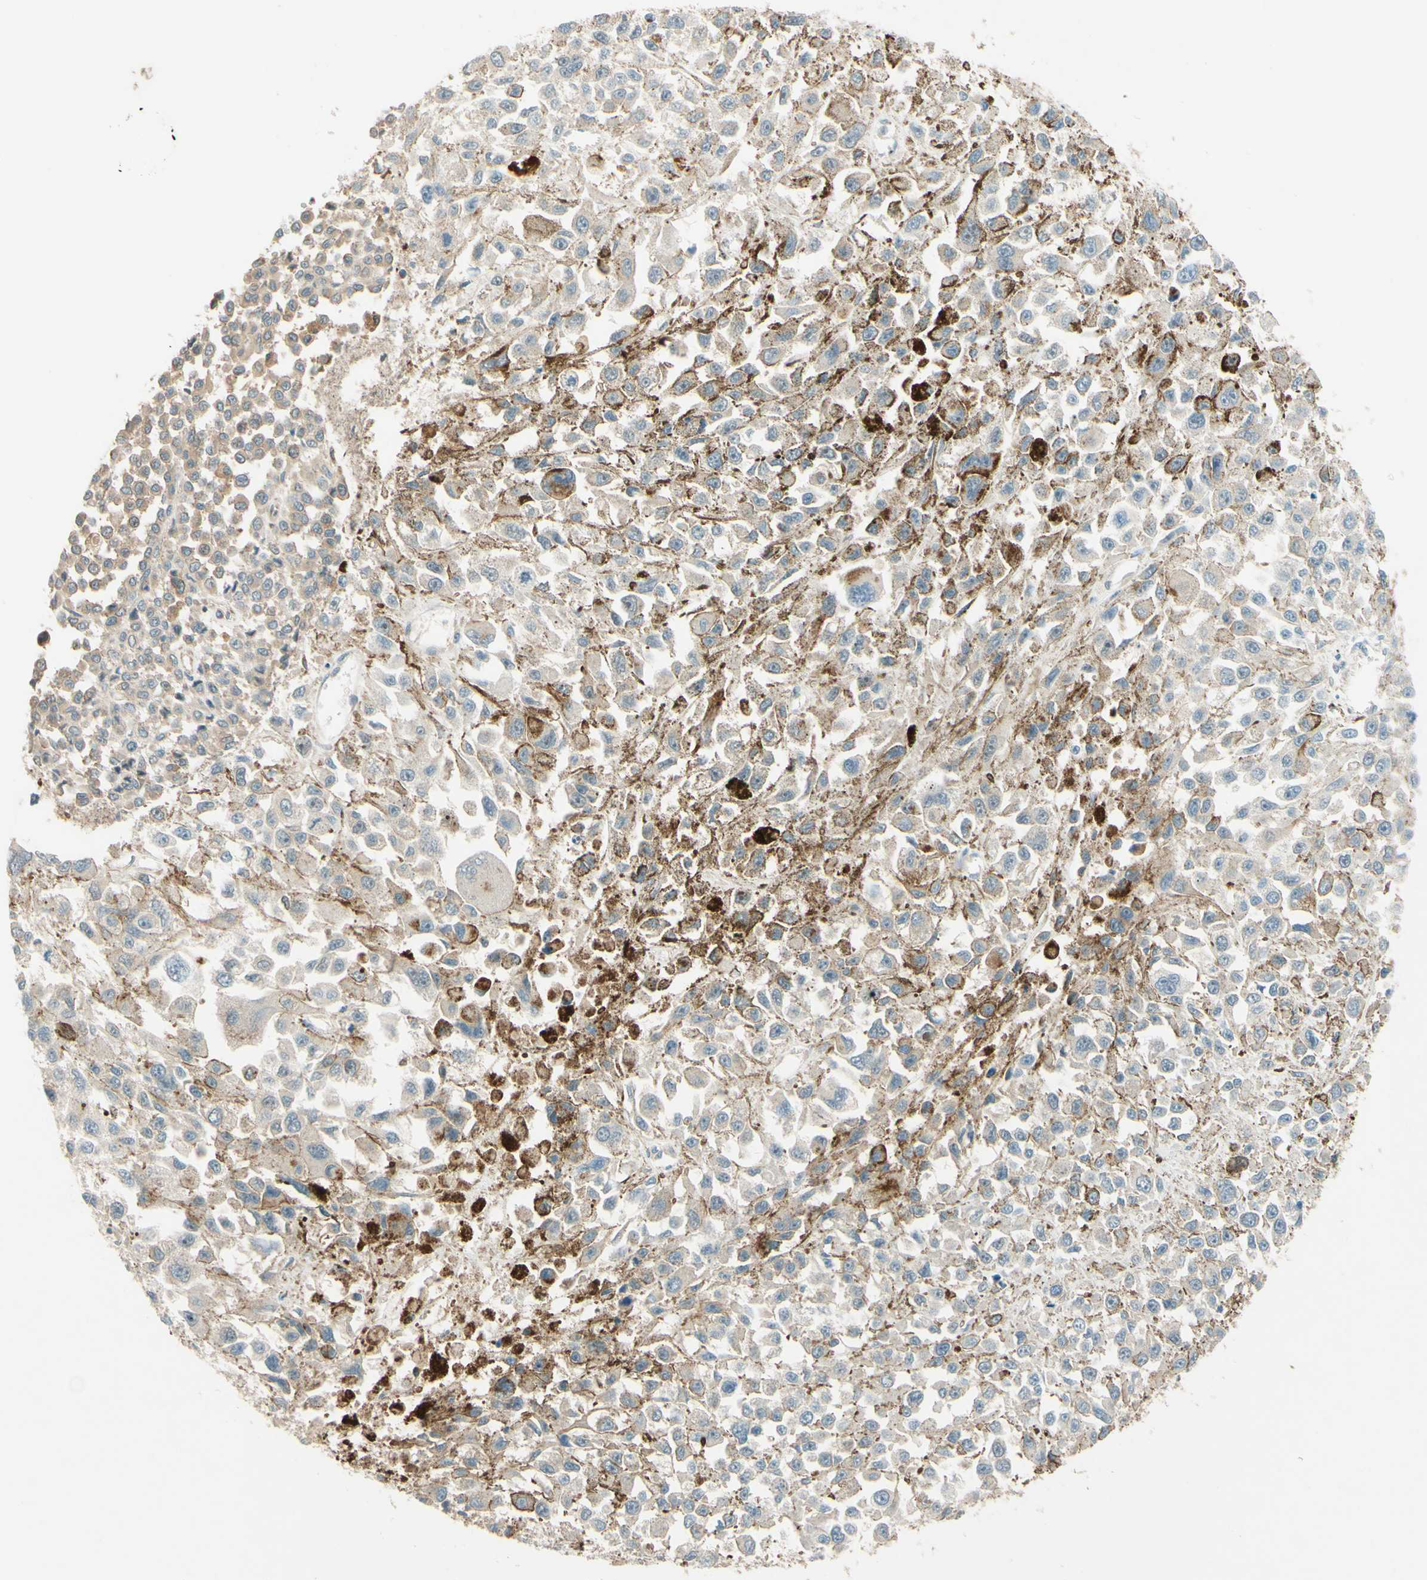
{"staining": {"intensity": "negative", "quantity": "none", "location": "none"}, "tissue": "melanoma", "cell_type": "Tumor cells", "image_type": "cancer", "snomed": [{"axis": "morphology", "description": "Malignant melanoma, Metastatic site"}, {"axis": "topography", "description": "Lymph node"}], "caption": "IHC histopathology image of human malignant melanoma (metastatic site) stained for a protein (brown), which reveals no staining in tumor cells. The staining is performed using DAB (3,3'-diaminobenzidine) brown chromogen with nuclei counter-stained in using hematoxylin.", "gene": "ADAM17", "patient": {"sex": "male", "age": 59}}